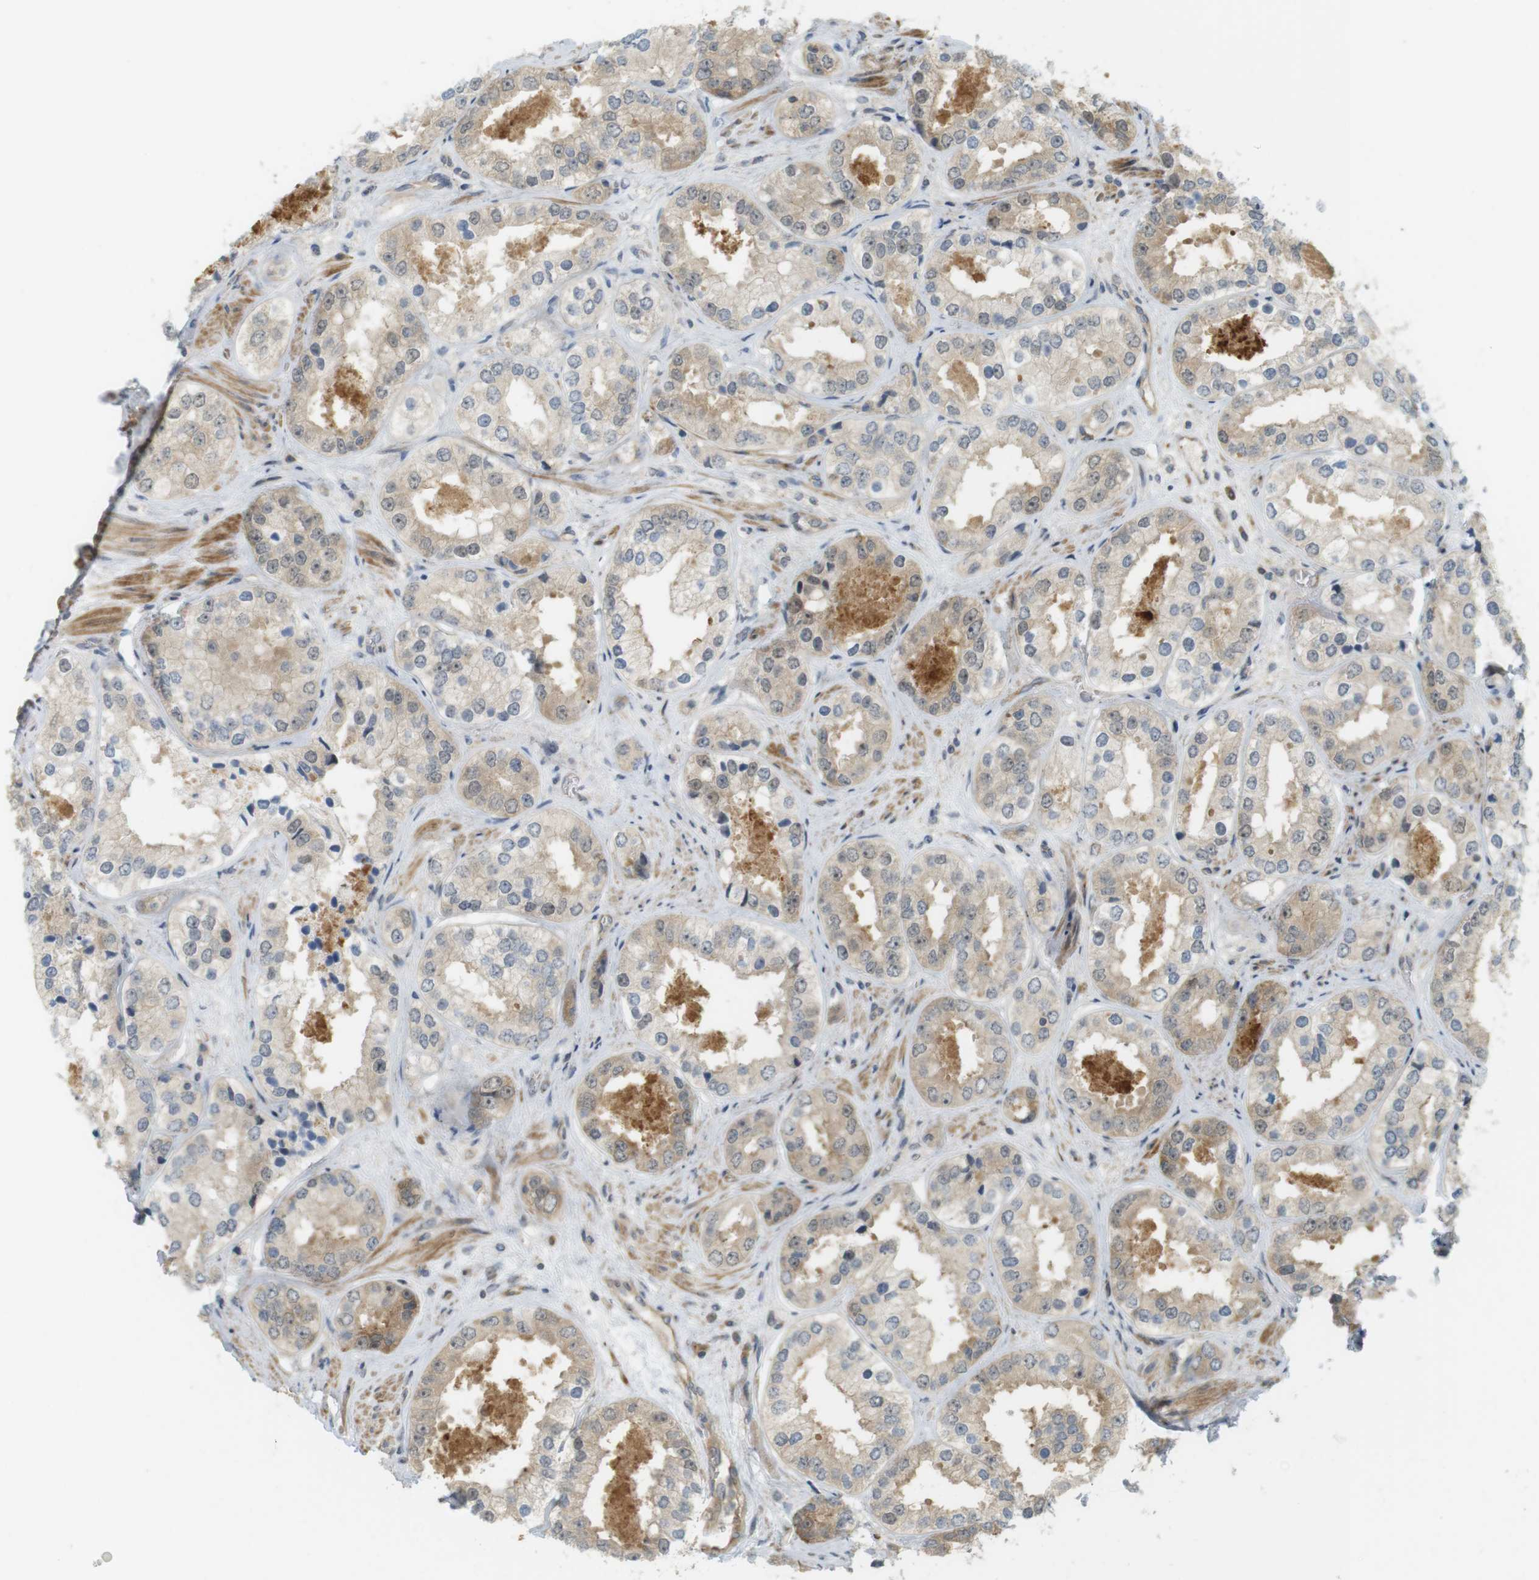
{"staining": {"intensity": "moderate", "quantity": "25%-75%", "location": "cytoplasmic/membranous,nuclear"}, "tissue": "prostate cancer", "cell_type": "Tumor cells", "image_type": "cancer", "snomed": [{"axis": "morphology", "description": "Adenocarcinoma, High grade"}, {"axis": "topography", "description": "Prostate"}], "caption": "Brown immunohistochemical staining in prostate cancer (adenocarcinoma (high-grade)) demonstrates moderate cytoplasmic/membranous and nuclear staining in about 25%-75% of tumor cells.", "gene": "PA2G4", "patient": {"sex": "male", "age": 61}}